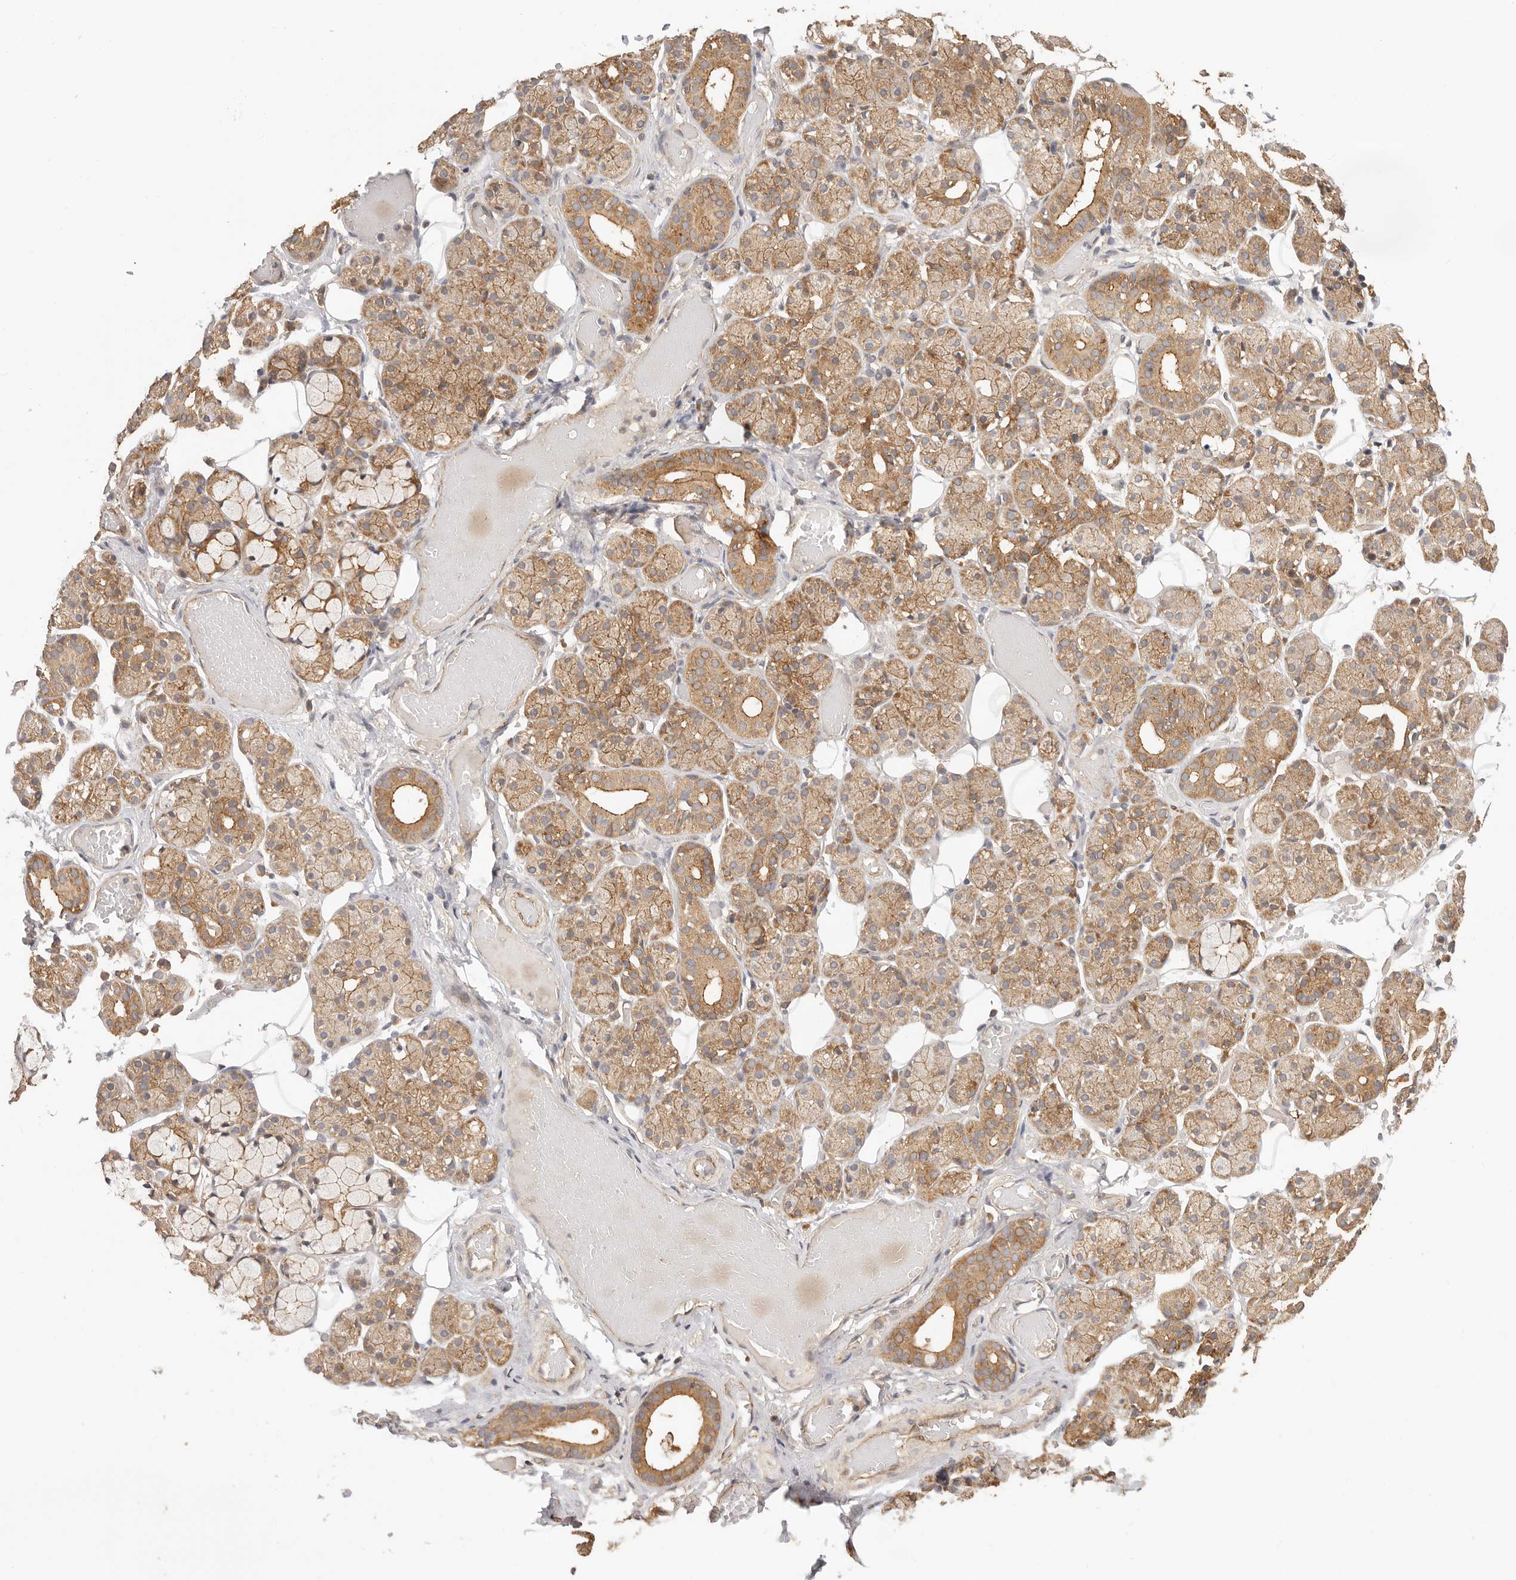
{"staining": {"intensity": "moderate", "quantity": ">75%", "location": "cytoplasmic/membranous"}, "tissue": "salivary gland", "cell_type": "Glandular cells", "image_type": "normal", "snomed": [{"axis": "morphology", "description": "Normal tissue, NOS"}, {"axis": "topography", "description": "Salivary gland"}], "caption": "Immunohistochemical staining of normal salivary gland shows >75% levels of moderate cytoplasmic/membranous protein staining in approximately >75% of glandular cells.", "gene": "AFDN", "patient": {"sex": "male", "age": 63}}